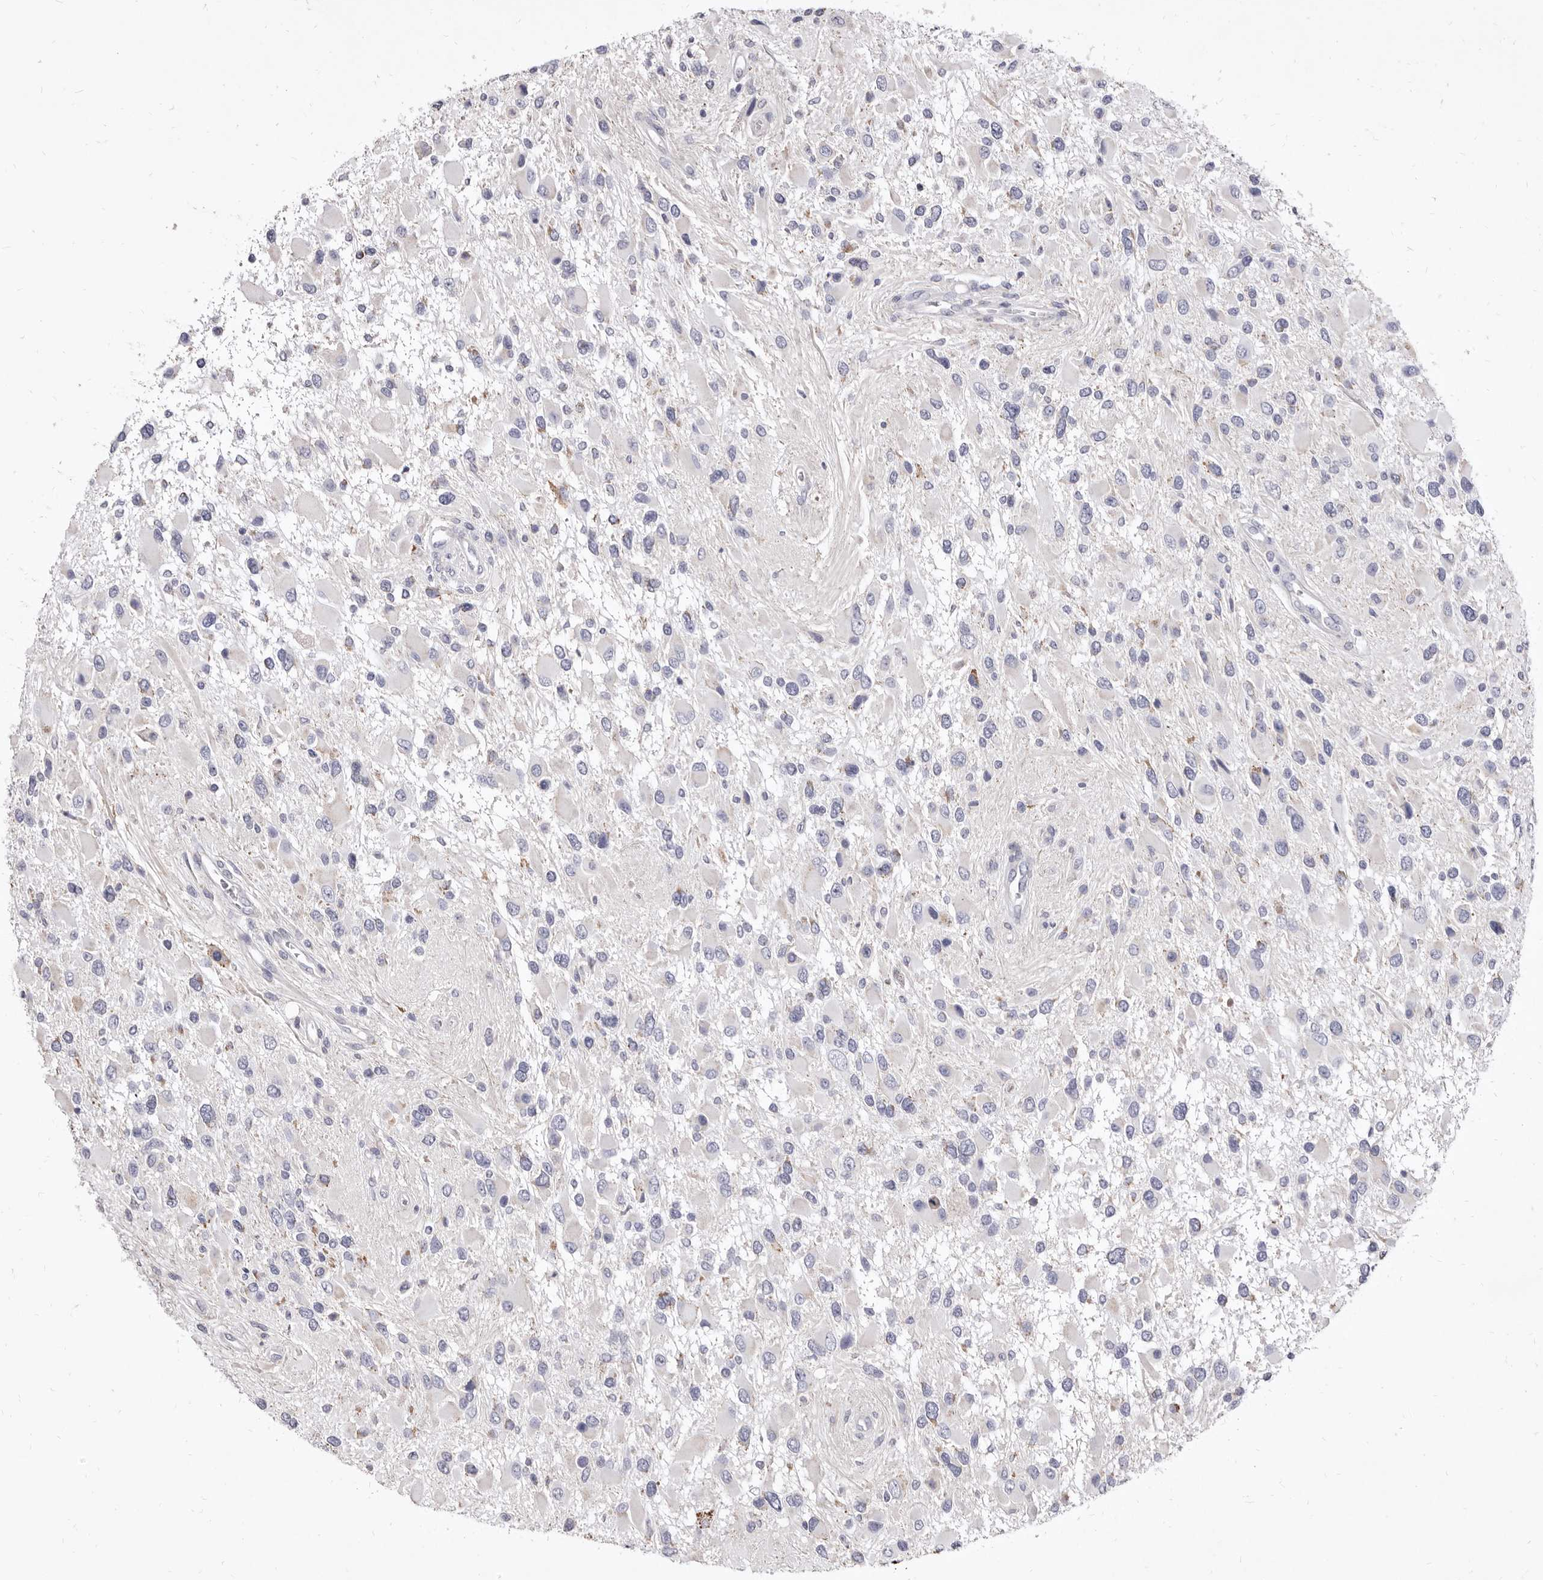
{"staining": {"intensity": "negative", "quantity": "none", "location": "none"}, "tissue": "glioma", "cell_type": "Tumor cells", "image_type": "cancer", "snomed": [{"axis": "morphology", "description": "Glioma, malignant, High grade"}, {"axis": "topography", "description": "Brain"}], "caption": "A micrograph of glioma stained for a protein reveals no brown staining in tumor cells.", "gene": "CYP2E1", "patient": {"sex": "male", "age": 53}}